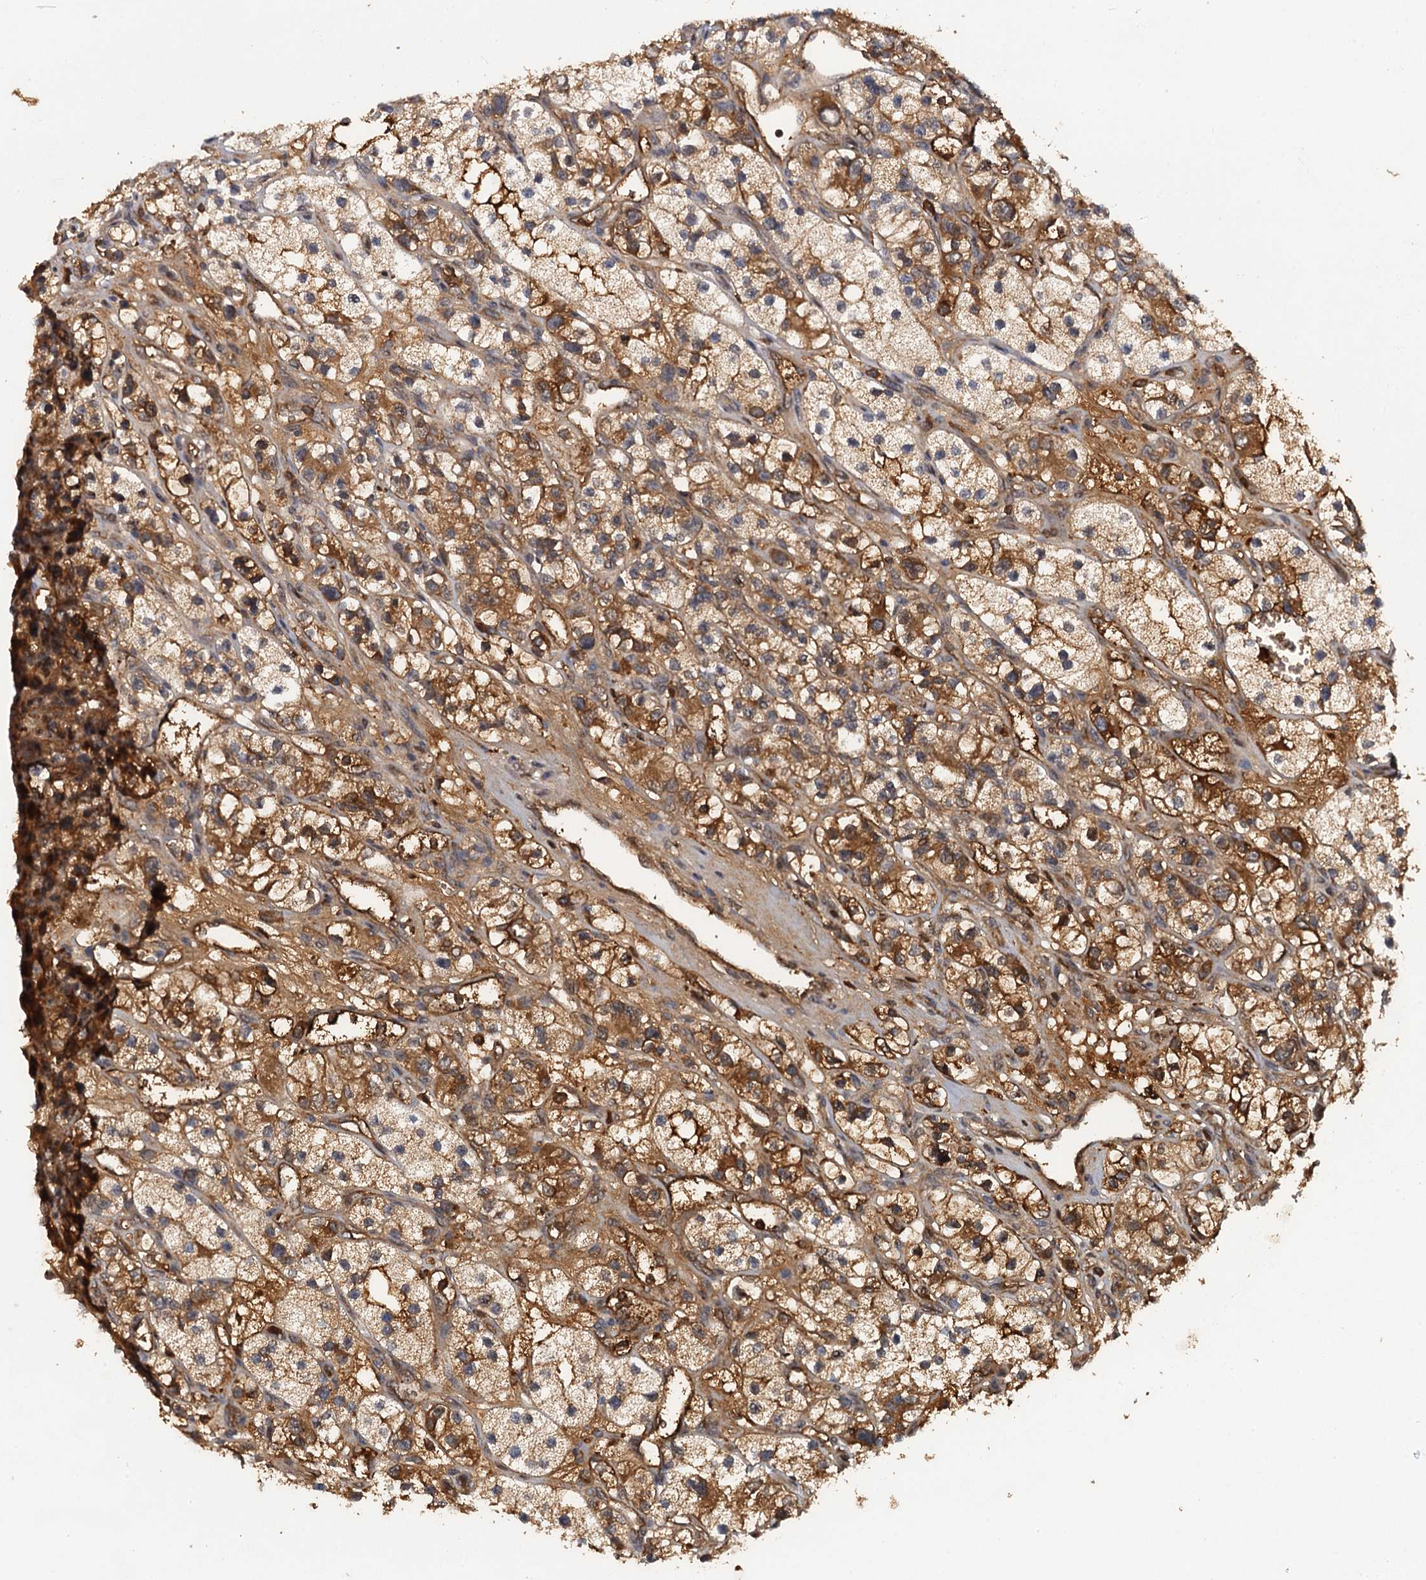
{"staining": {"intensity": "moderate", "quantity": ">75%", "location": "cytoplasmic/membranous"}, "tissue": "renal cancer", "cell_type": "Tumor cells", "image_type": "cancer", "snomed": [{"axis": "morphology", "description": "Adenocarcinoma, NOS"}, {"axis": "topography", "description": "Kidney"}], "caption": "Immunohistochemical staining of renal cancer displays medium levels of moderate cytoplasmic/membranous protein expression in about >75% of tumor cells. (brown staining indicates protein expression, while blue staining denotes nuclei).", "gene": "HAPLN3", "patient": {"sex": "female", "age": 57}}